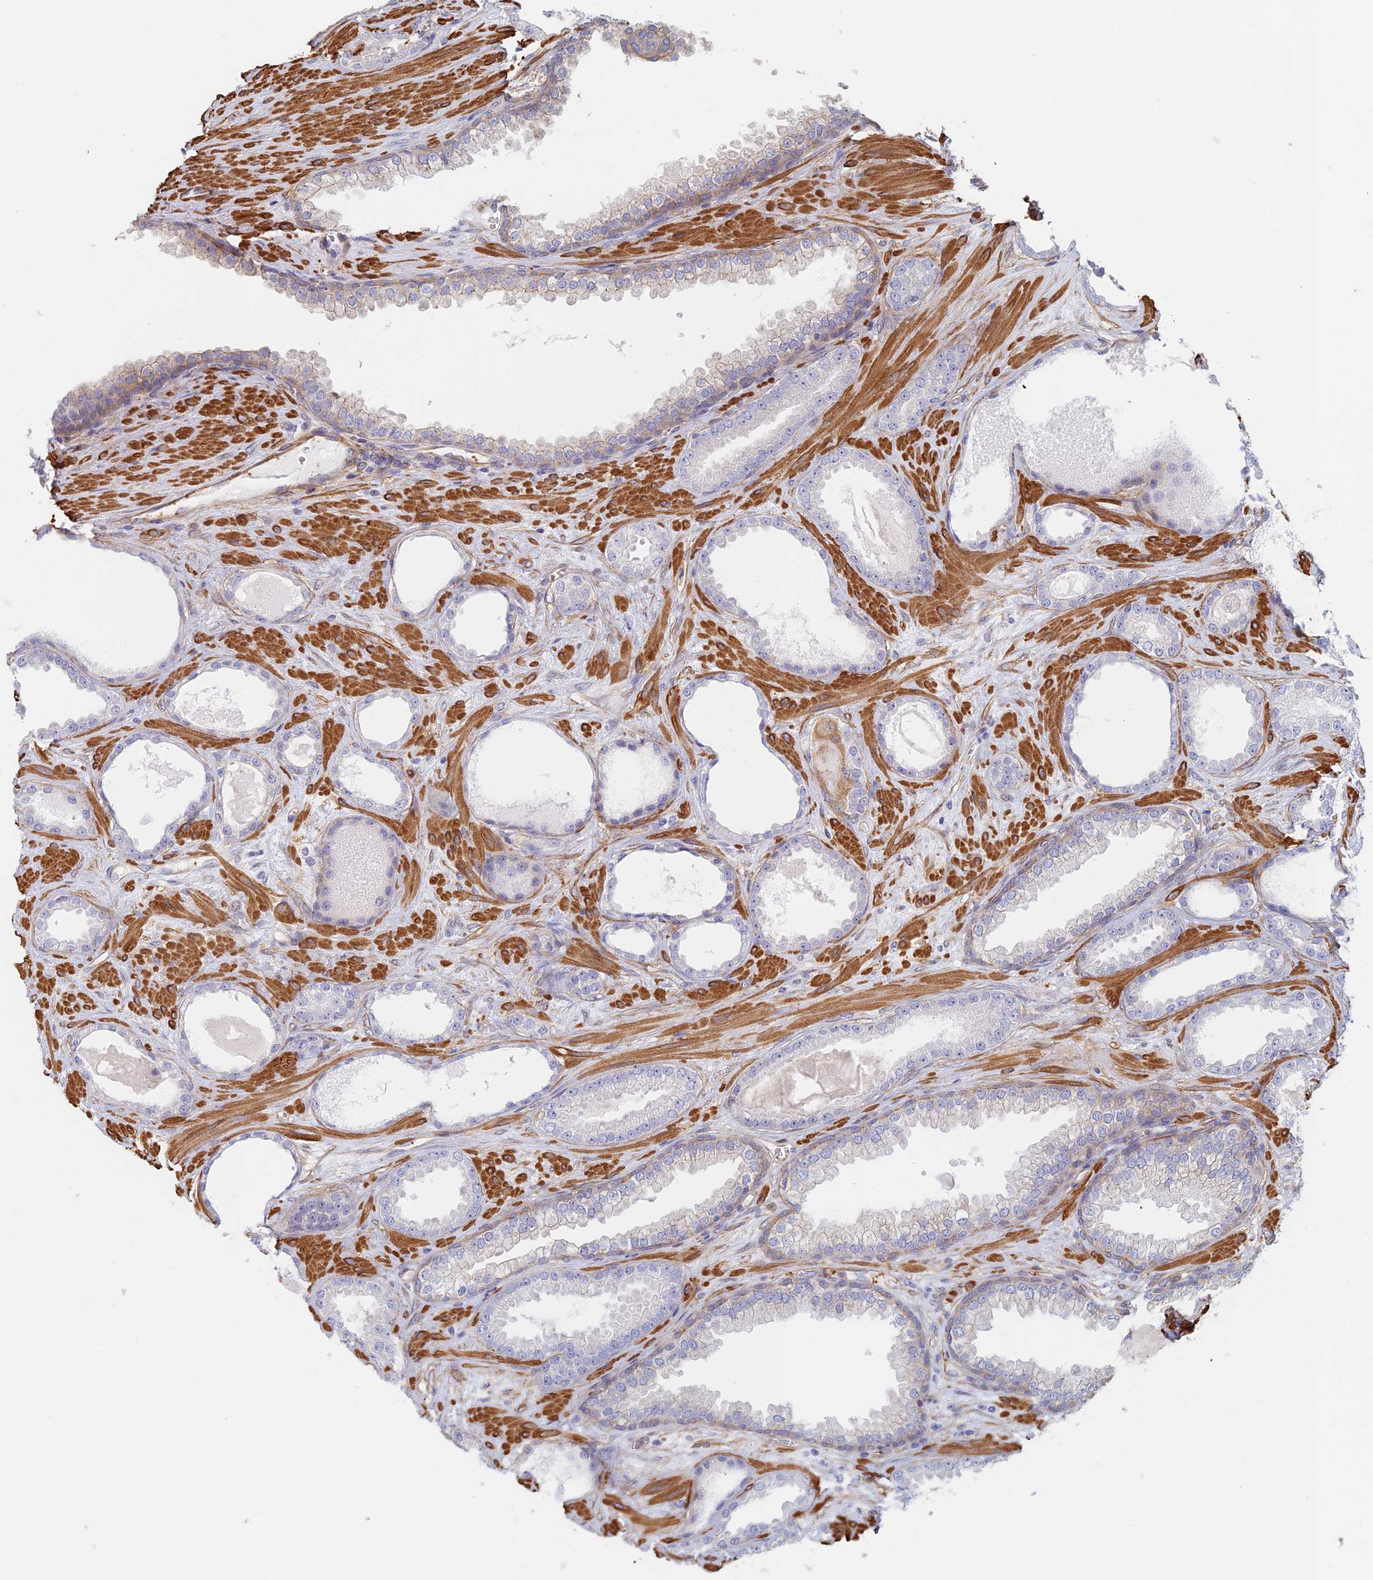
{"staining": {"intensity": "negative", "quantity": "none", "location": "none"}, "tissue": "prostate cancer", "cell_type": "Tumor cells", "image_type": "cancer", "snomed": [{"axis": "morphology", "description": "Adenocarcinoma, Low grade"}, {"axis": "topography", "description": "Prostate"}], "caption": "This is a micrograph of immunohistochemistry (IHC) staining of adenocarcinoma (low-grade) (prostate), which shows no staining in tumor cells.", "gene": "PAK4", "patient": {"sex": "male", "age": 57}}